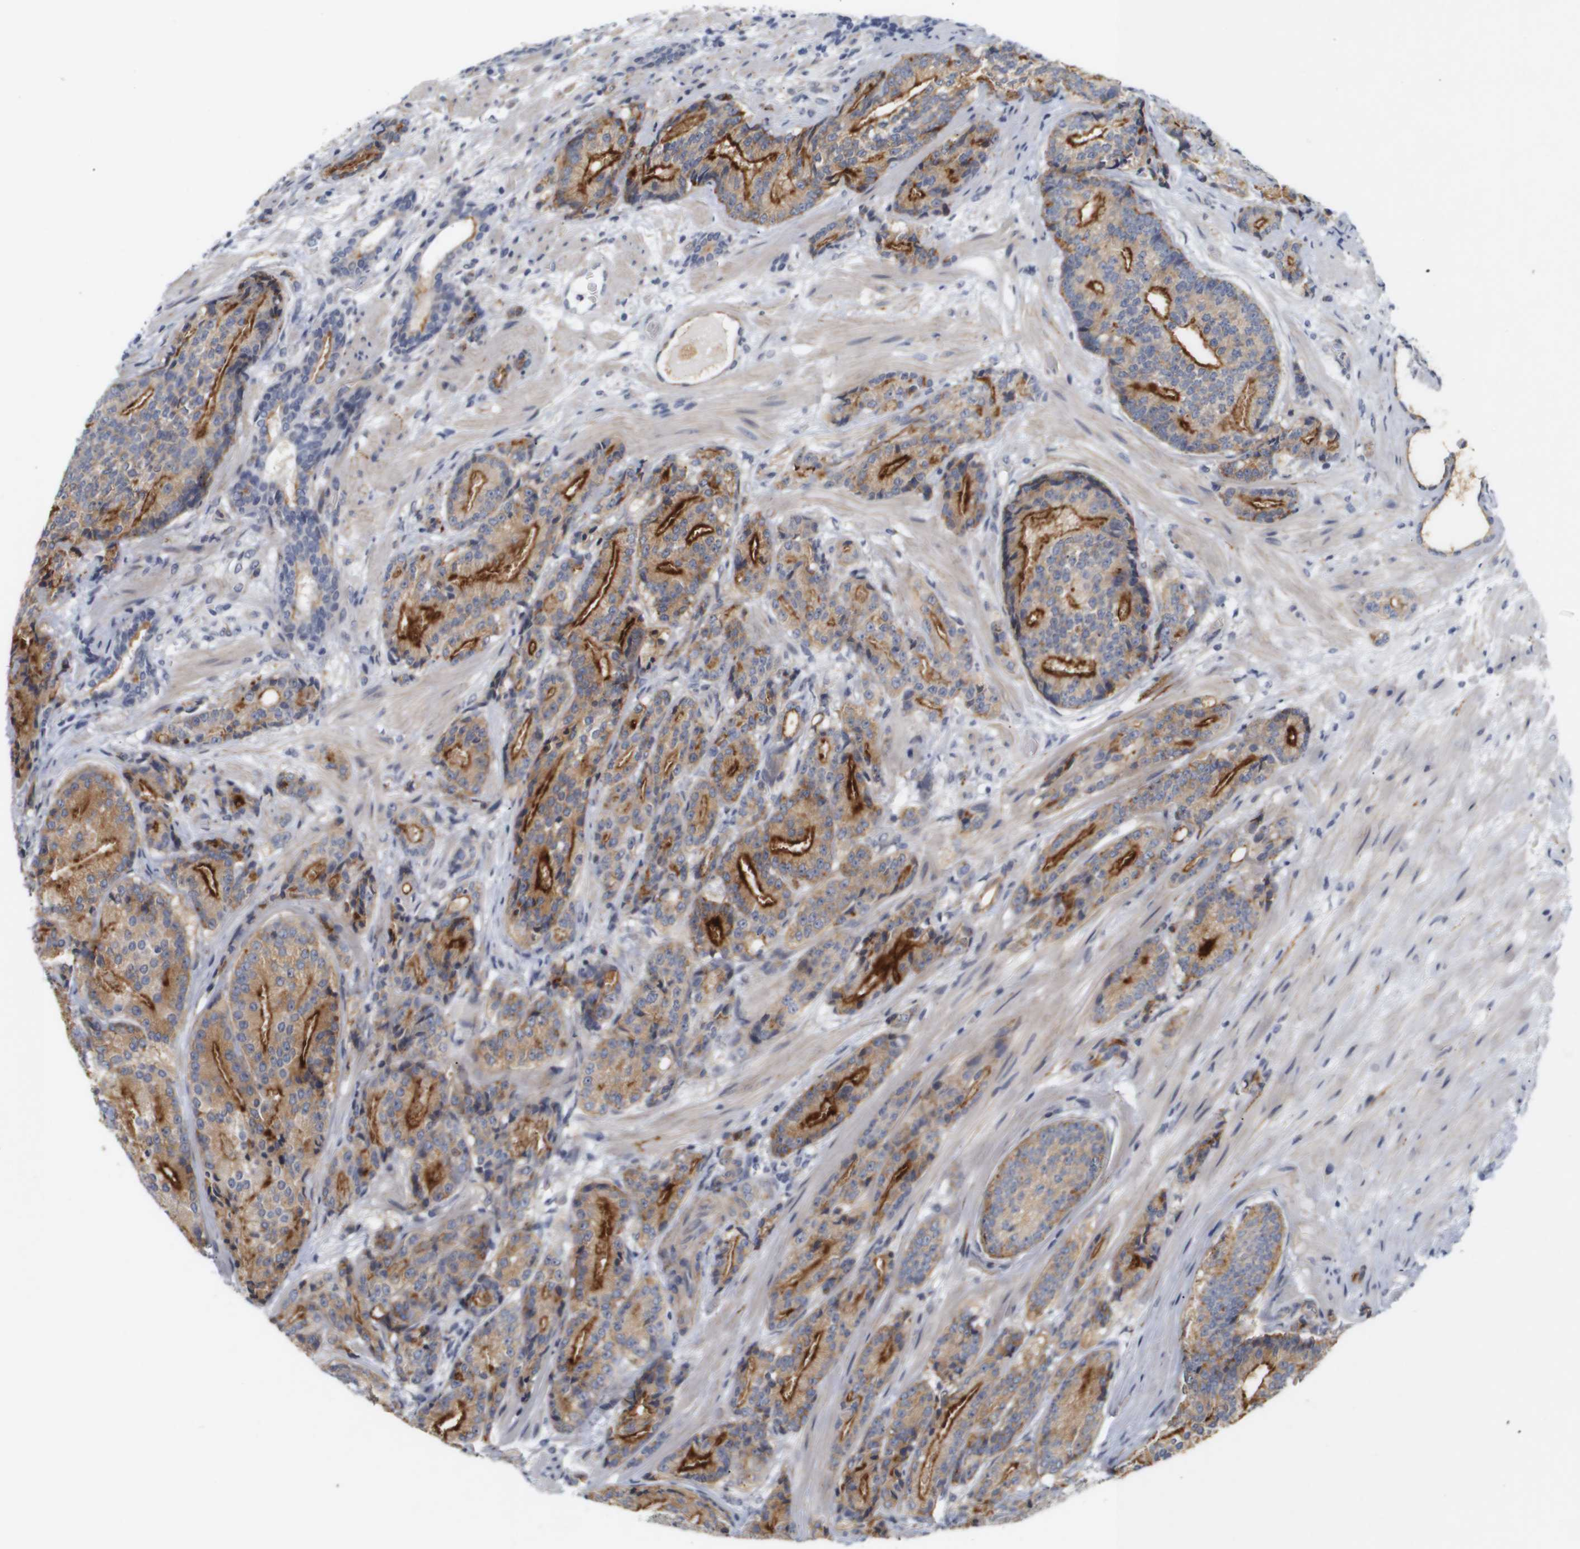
{"staining": {"intensity": "strong", "quantity": ">75%", "location": "cytoplasmic/membranous"}, "tissue": "prostate cancer", "cell_type": "Tumor cells", "image_type": "cancer", "snomed": [{"axis": "morphology", "description": "Adenocarcinoma, High grade"}, {"axis": "topography", "description": "Prostate"}], "caption": "Adenocarcinoma (high-grade) (prostate) stained with DAB immunohistochemistry (IHC) shows high levels of strong cytoplasmic/membranous staining in approximately >75% of tumor cells.", "gene": "CYB561", "patient": {"sex": "male", "age": 61}}